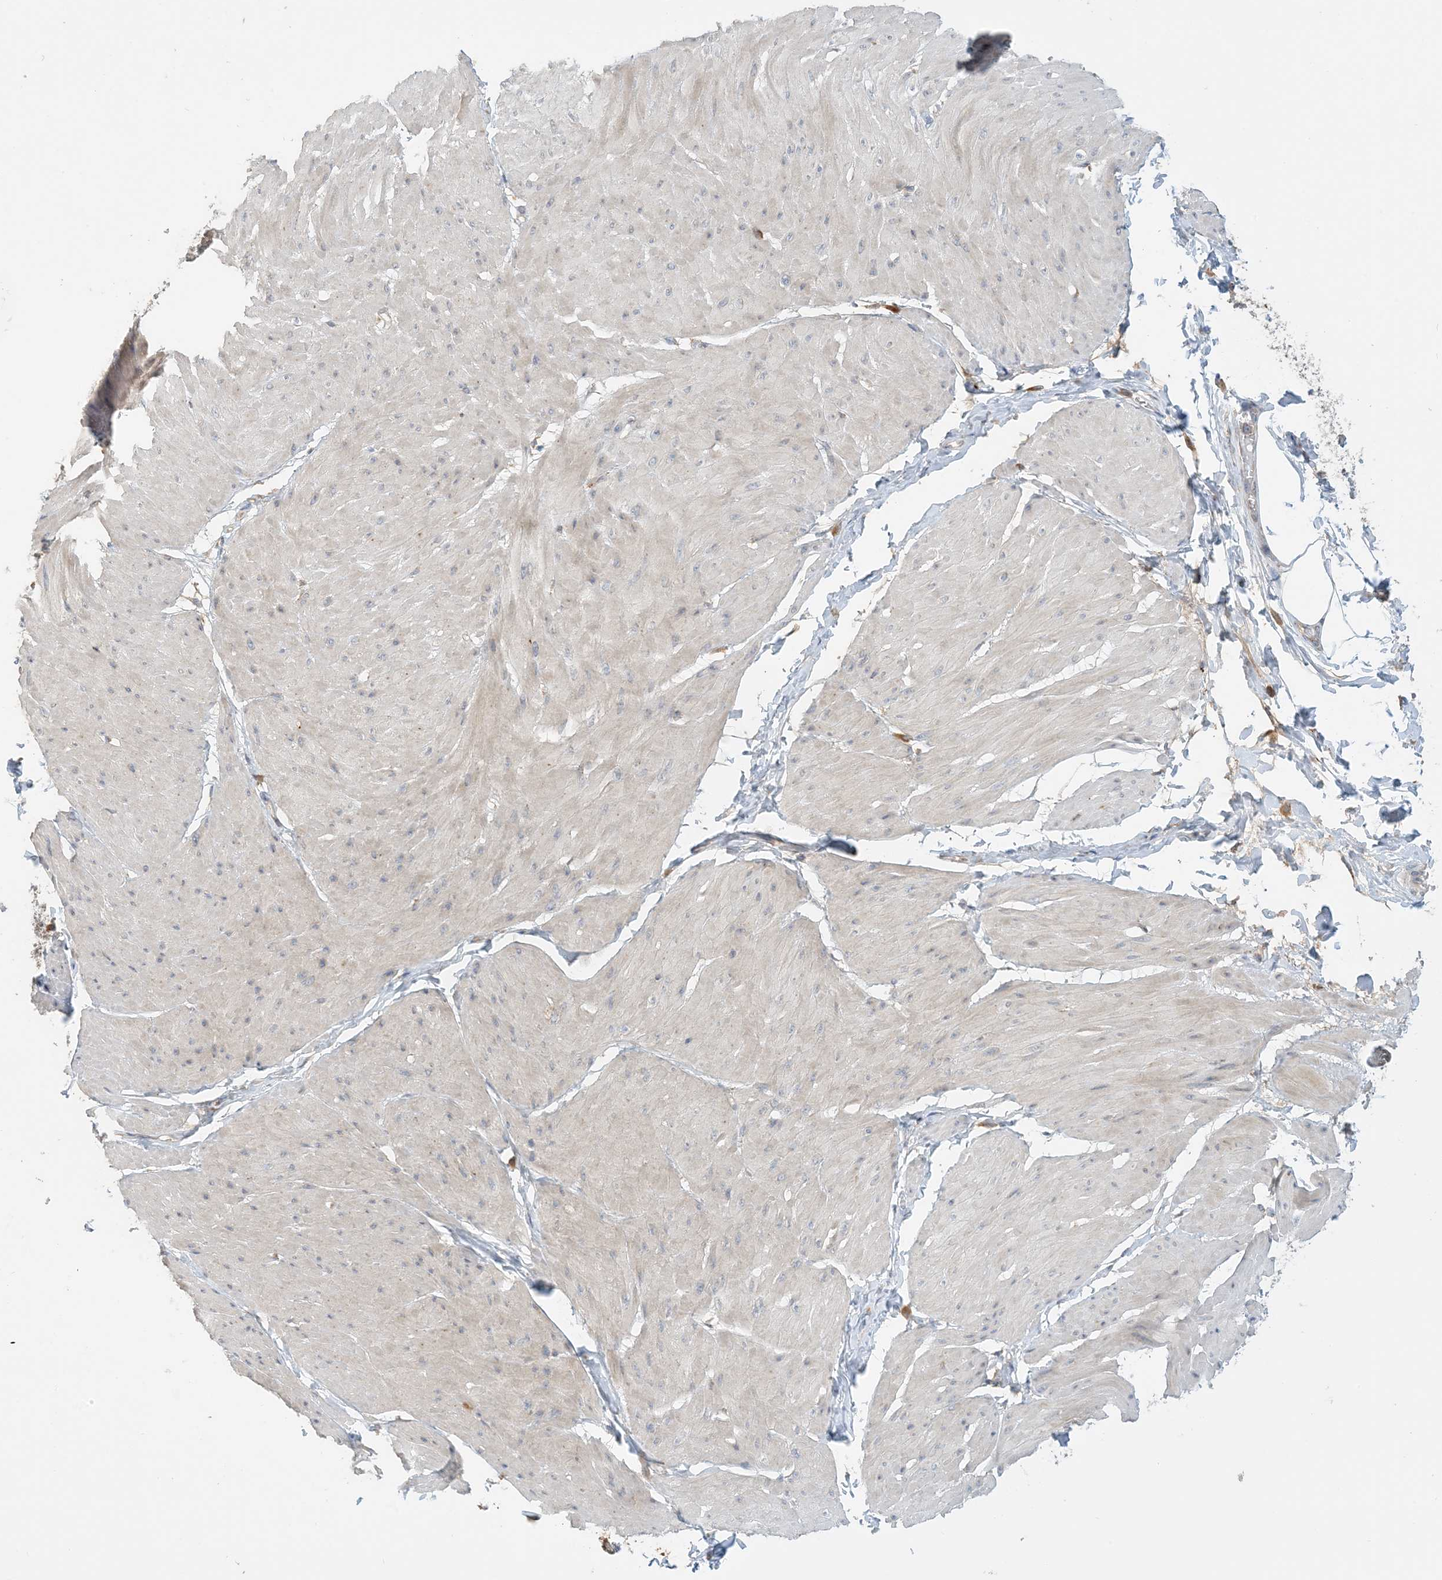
{"staining": {"intensity": "weak", "quantity": "<25%", "location": "cytoplasmic/membranous"}, "tissue": "smooth muscle", "cell_type": "Smooth muscle cells", "image_type": "normal", "snomed": [{"axis": "morphology", "description": "Urothelial carcinoma, High grade"}, {"axis": "topography", "description": "Urinary bladder"}], "caption": "Histopathology image shows no significant protein expression in smooth muscle cells of normal smooth muscle. The staining is performed using DAB (3,3'-diaminobenzidine) brown chromogen with nuclei counter-stained in using hematoxylin.", "gene": "SPPL2A", "patient": {"sex": "male", "age": 46}}